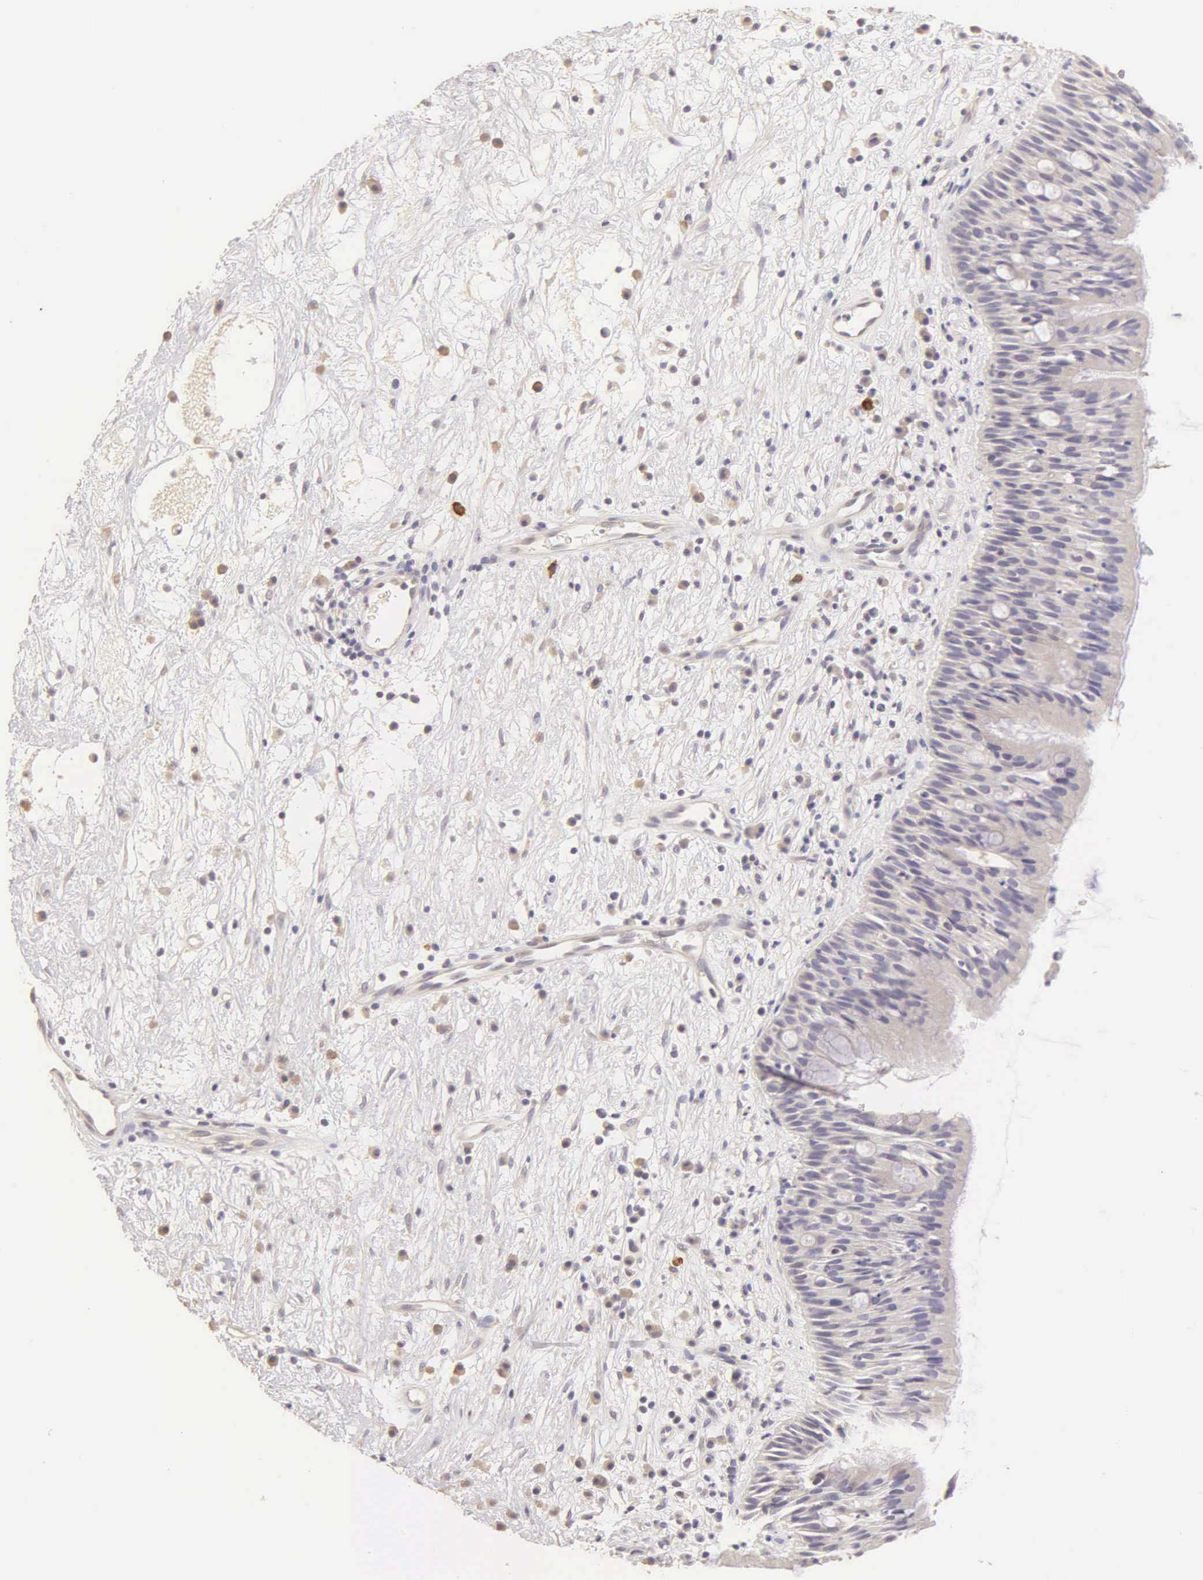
{"staining": {"intensity": "negative", "quantity": "none", "location": "none"}, "tissue": "nasopharynx", "cell_type": "Respiratory epithelial cells", "image_type": "normal", "snomed": [{"axis": "morphology", "description": "Normal tissue, NOS"}, {"axis": "topography", "description": "Nasopharynx"}], "caption": "Immunohistochemistry of unremarkable human nasopharynx exhibits no staining in respiratory epithelial cells. (DAB immunohistochemistry visualized using brightfield microscopy, high magnification).", "gene": "ESR1", "patient": {"sex": "male", "age": 13}}